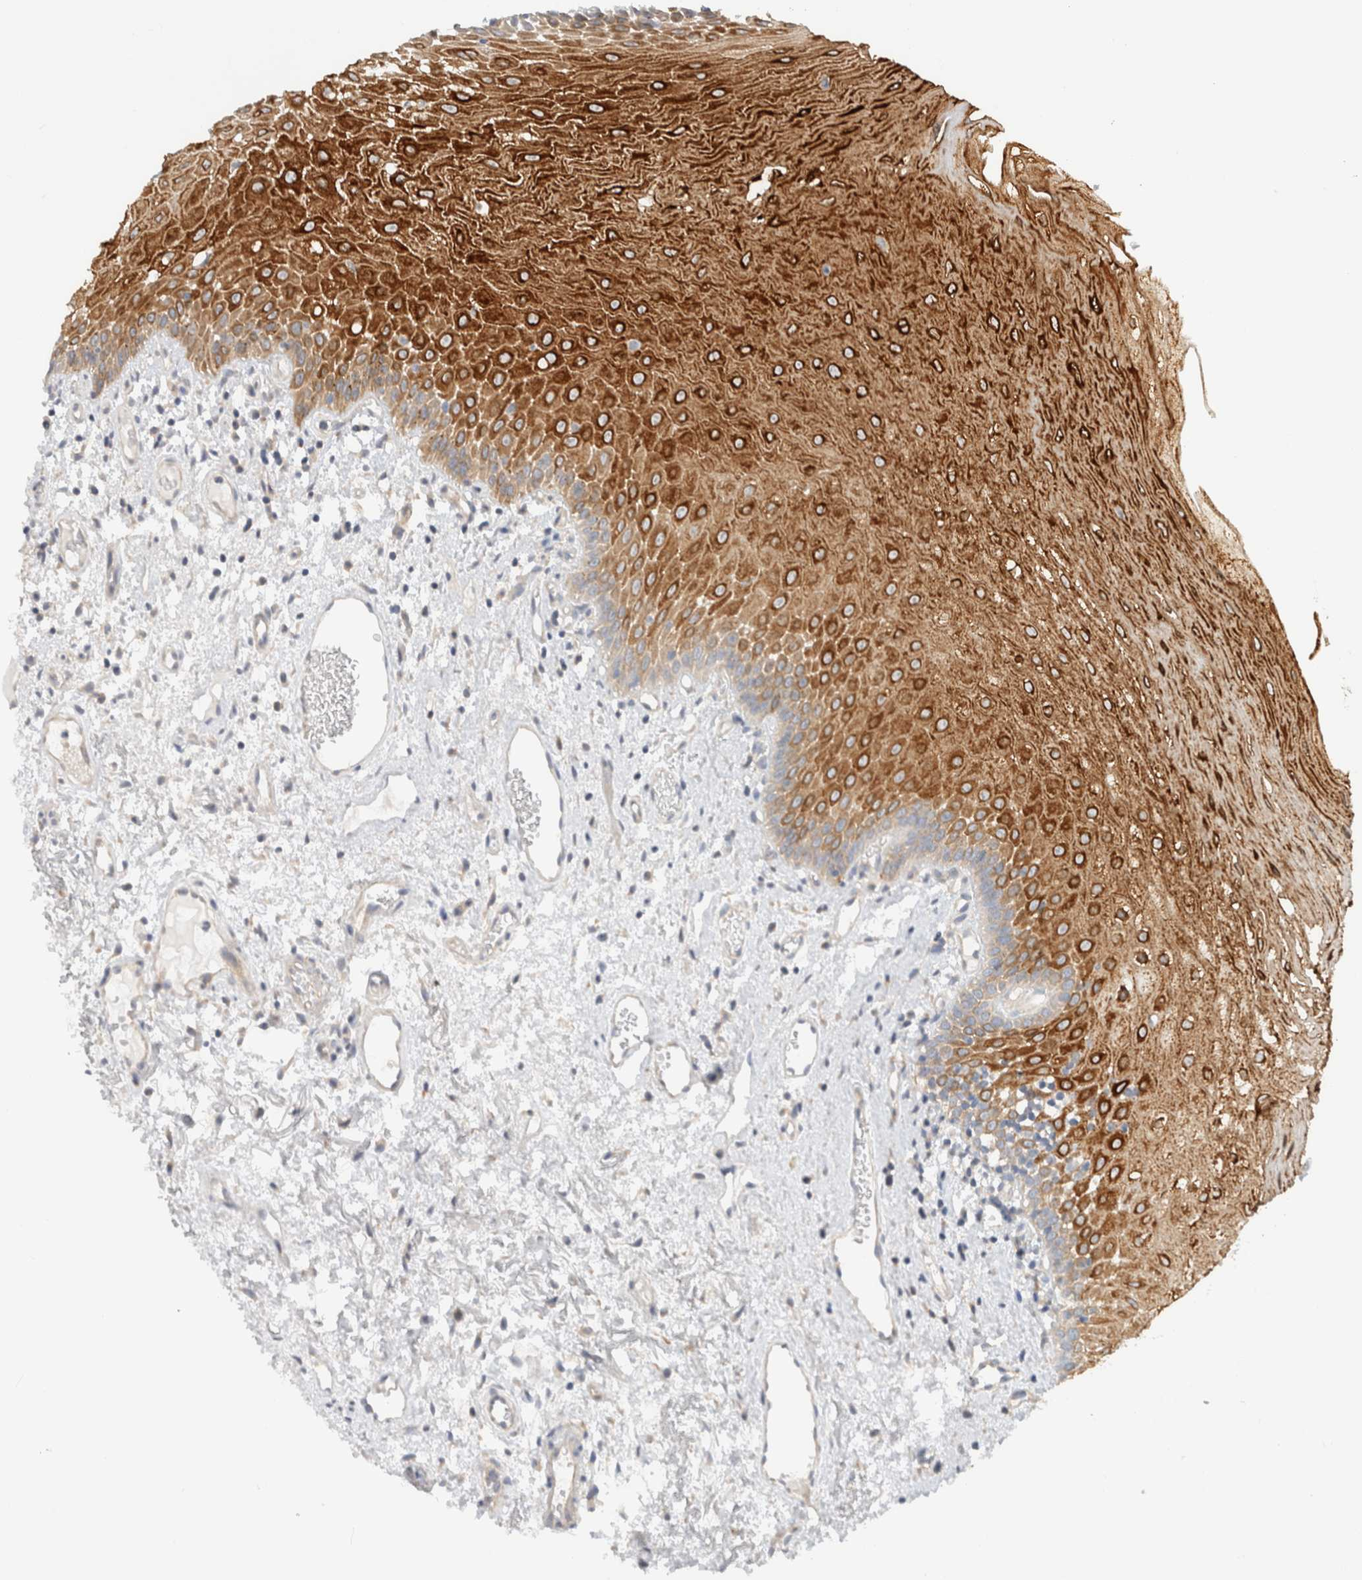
{"staining": {"intensity": "strong", "quantity": ">75%", "location": "cytoplasmic/membranous"}, "tissue": "oral mucosa", "cell_type": "Squamous epithelial cells", "image_type": "normal", "snomed": [{"axis": "morphology", "description": "Normal tissue, NOS"}, {"axis": "topography", "description": "Oral tissue"}], "caption": "Immunohistochemistry (IHC) photomicrograph of normal oral mucosa stained for a protein (brown), which displays high levels of strong cytoplasmic/membranous expression in approximately >75% of squamous epithelial cells.", "gene": "SDR16C5", "patient": {"sex": "male", "age": 52}}